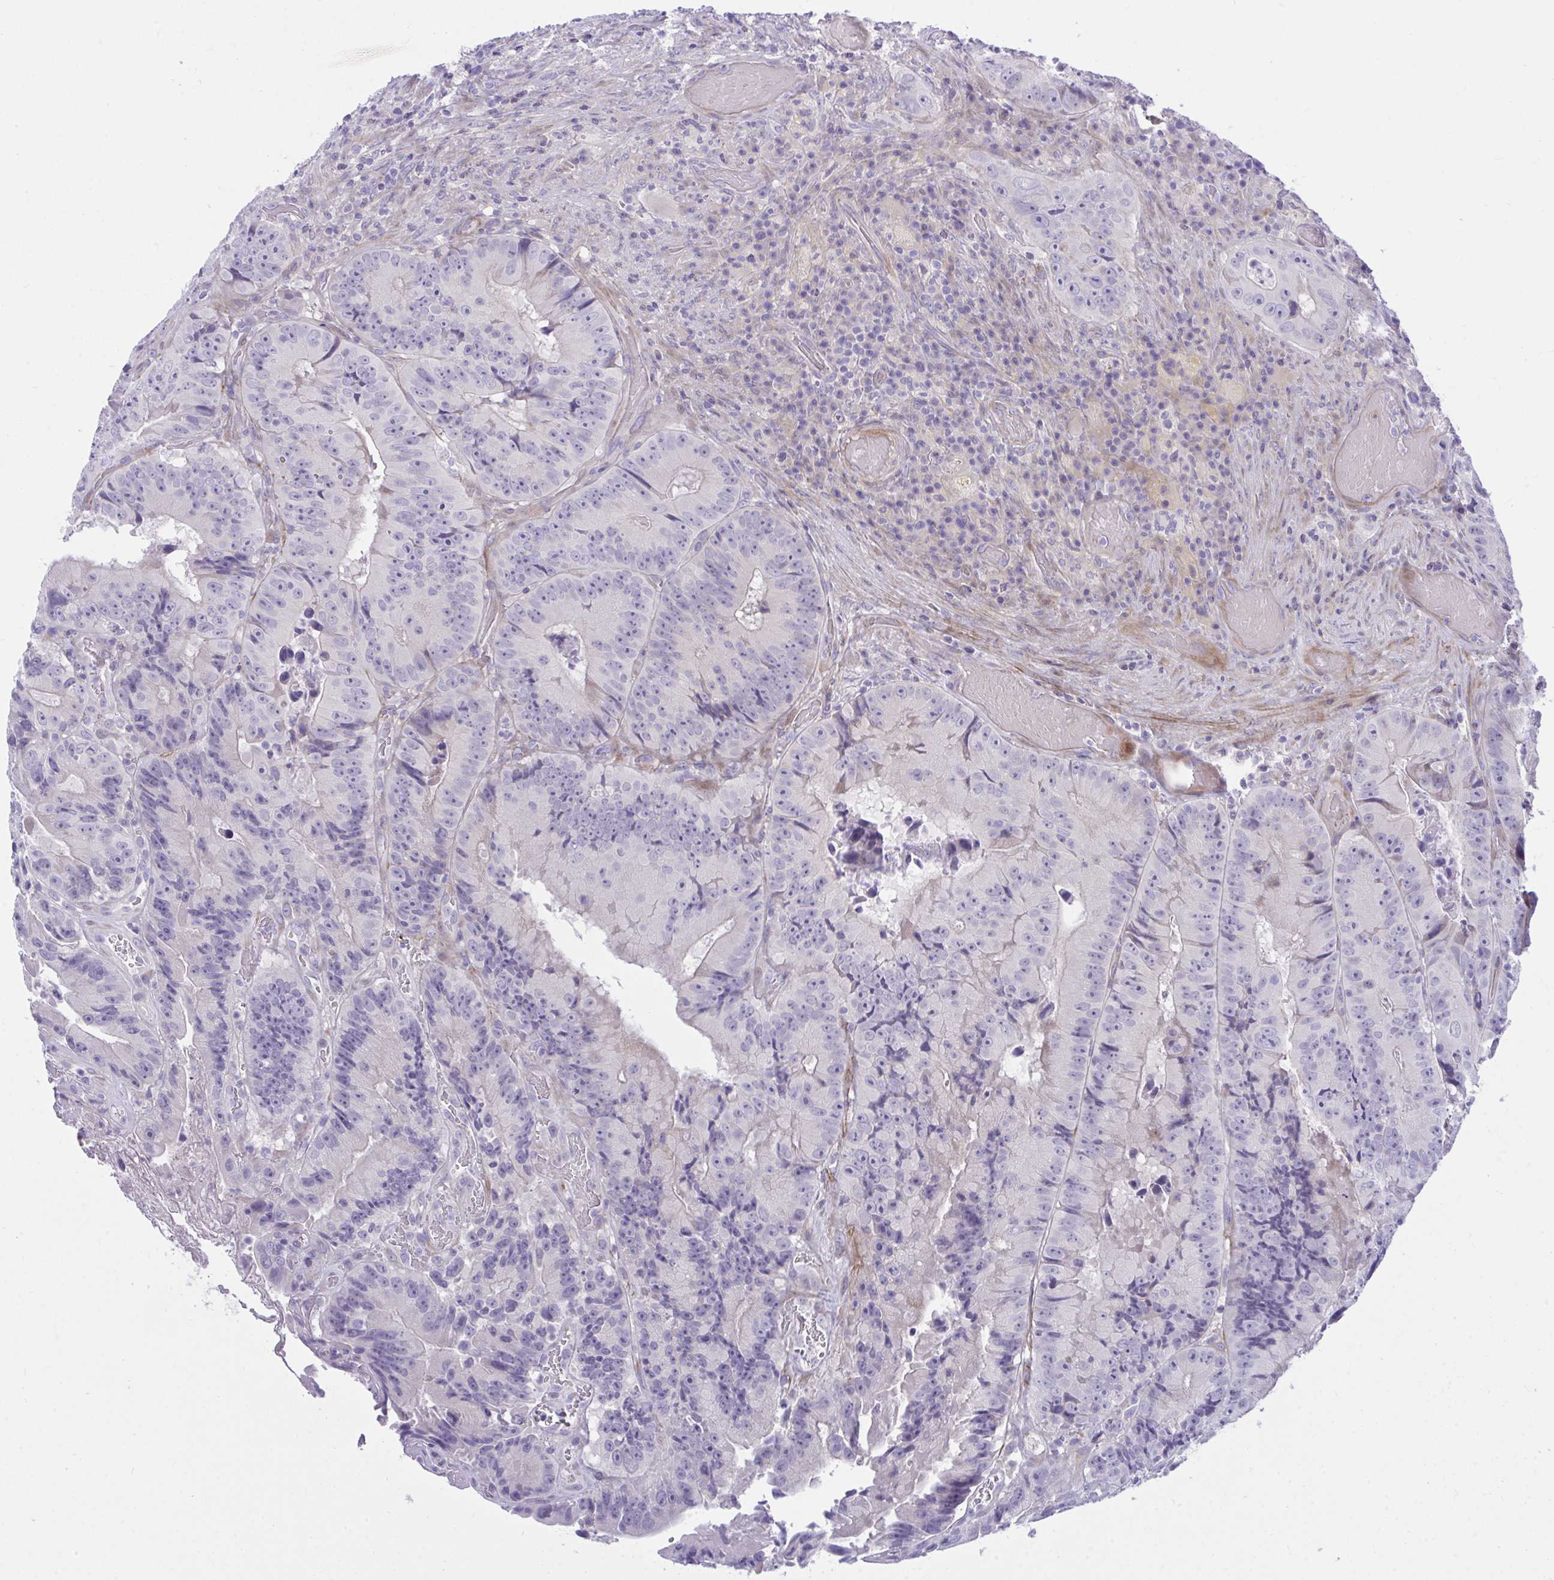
{"staining": {"intensity": "negative", "quantity": "none", "location": "none"}, "tissue": "colorectal cancer", "cell_type": "Tumor cells", "image_type": "cancer", "snomed": [{"axis": "morphology", "description": "Adenocarcinoma, NOS"}, {"axis": "topography", "description": "Colon"}], "caption": "Tumor cells show no significant protein expression in colorectal cancer.", "gene": "MED9", "patient": {"sex": "female", "age": 86}}